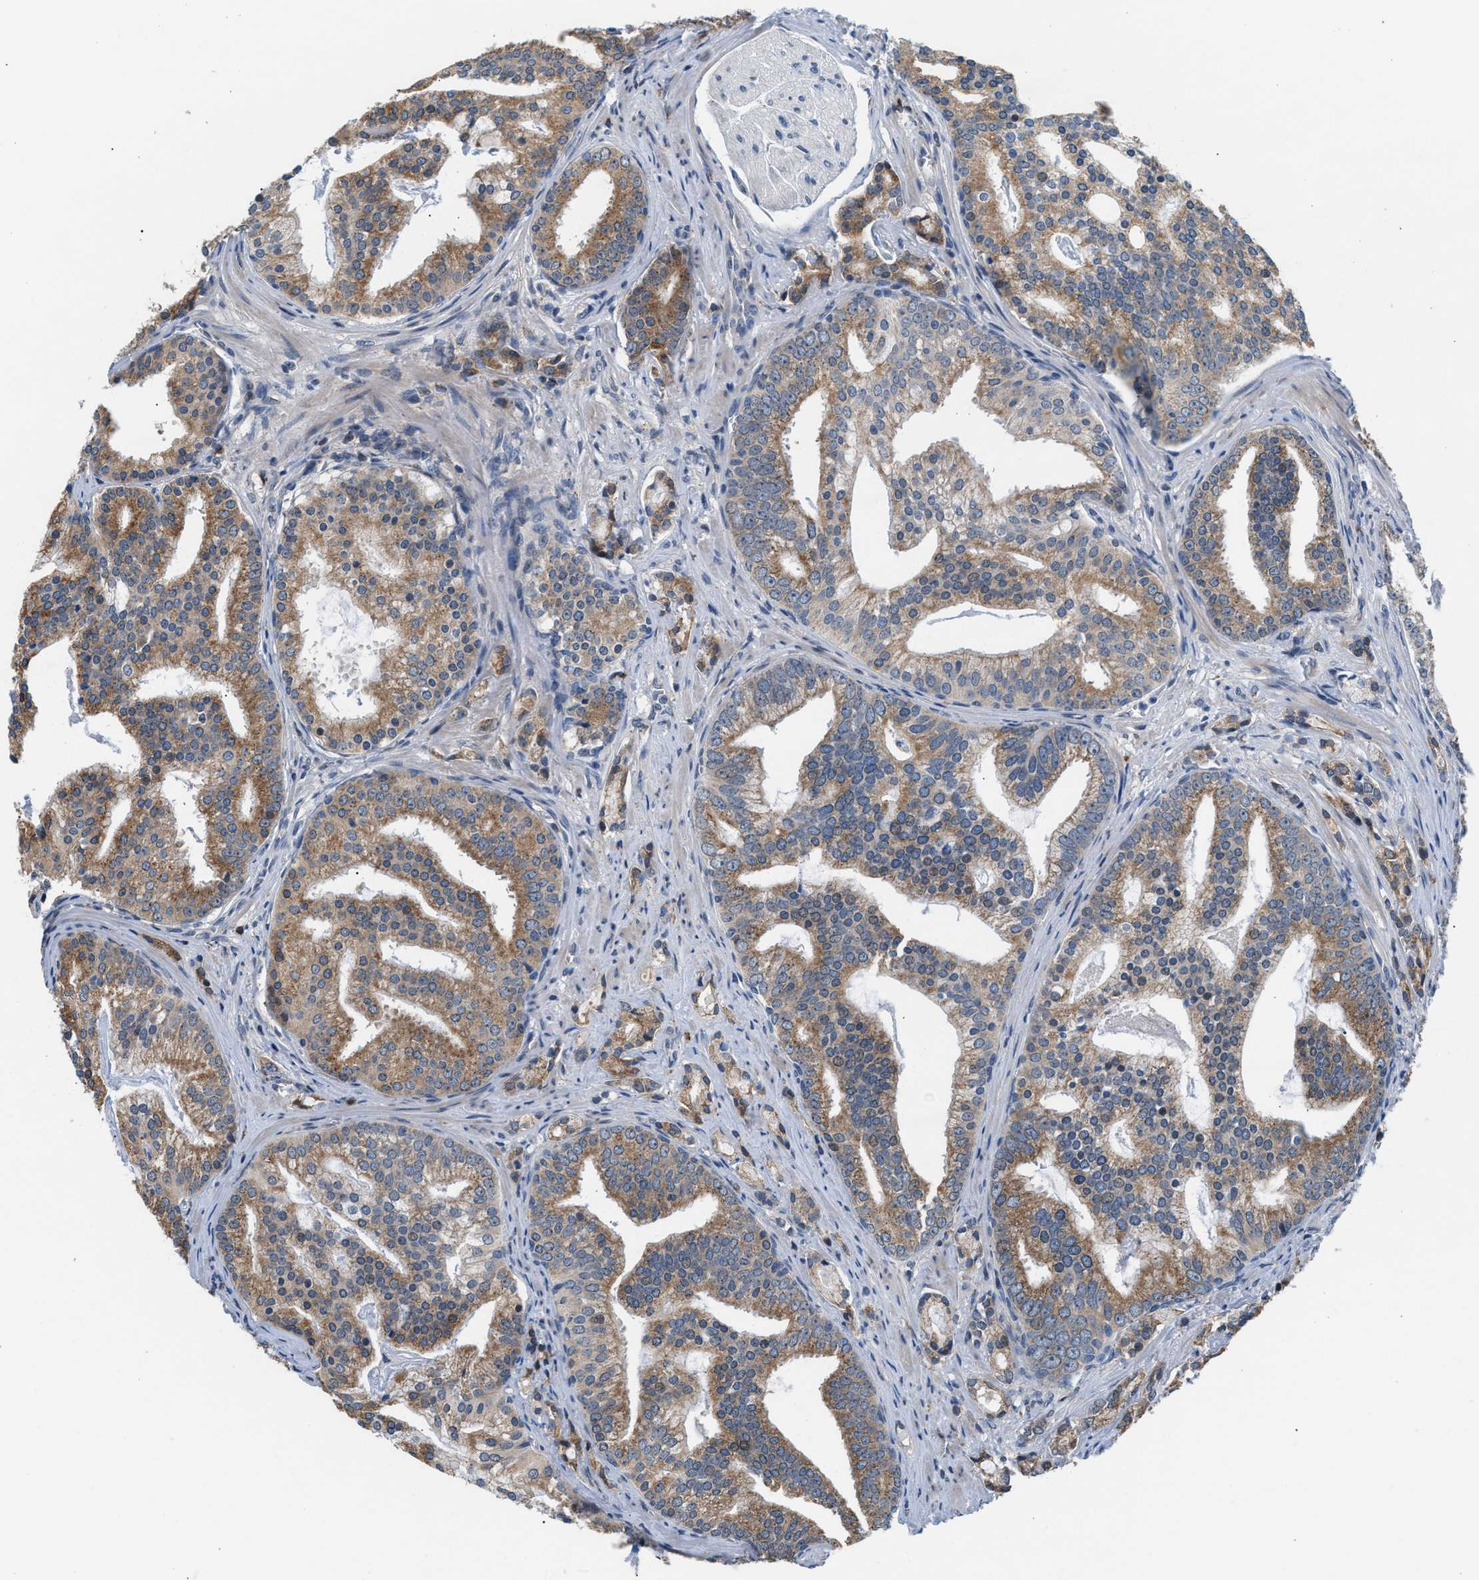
{"staining": {"intensity": "moderate", "quantity": ">75%", "location": "cytoplasmic/membranous"}, "tissue": "prostate cancer", "cell_type": "Tumor cells", "image_type": "cancer", "snomed": [{"axis": "morphology", "description": "Adenocarcinoma, Low grade"}, {"axis": "topography", "description": "Prostate"}], "caption": "Protein staining of adenocarcinoma (low-grade) (prostate) tissue exhibits moderate cytoplasmic/membranous expression in approximately >75% of tumor cells.", "gene": "KCNMB2", "patient": {"sex": "male", "age": 58}}